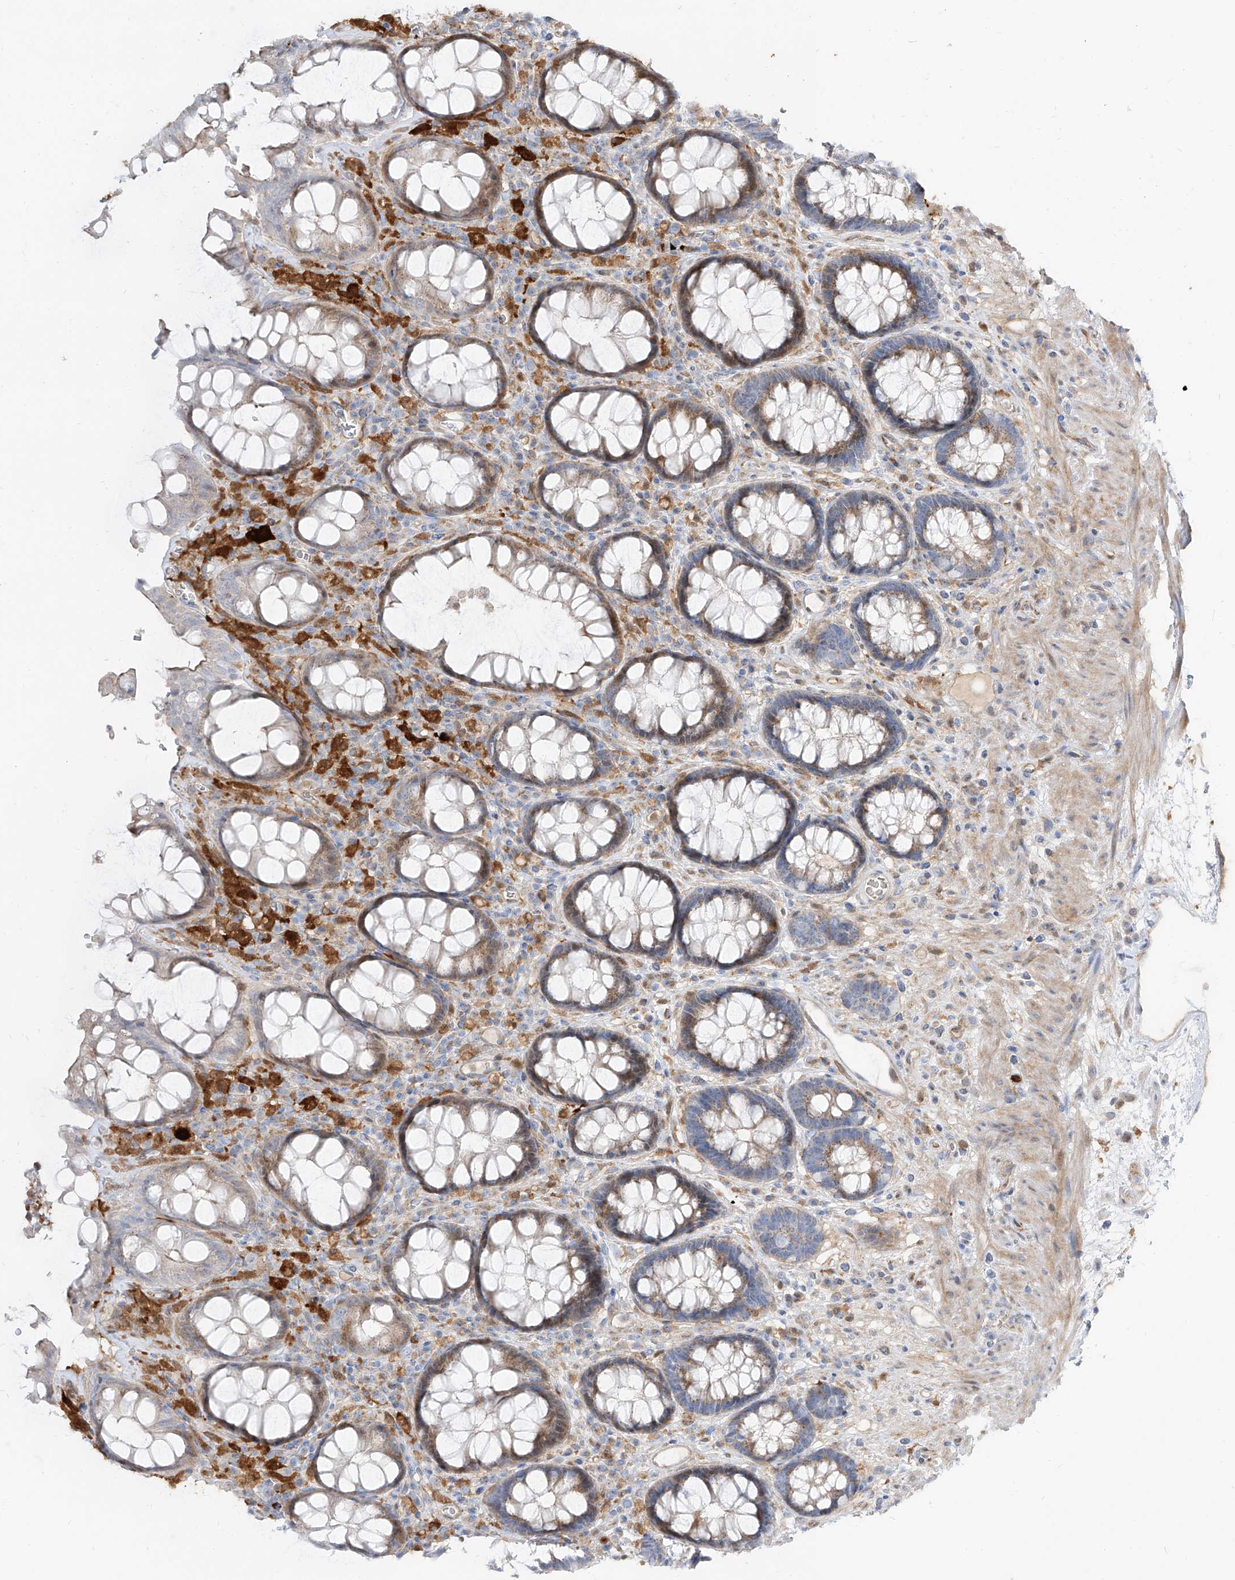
{"staining": {"intensity": "weak", "quantity": "25%-75%", "location": "cytoplasmic/membranous"}, "tissue": "rectum", "cell_type": "Glandular cells", "image_type": "normal", "snomed": [{"axis": "morphology", "description": "Normal tissue, NOS"}, {"axis": "topography", "description": "Rectum"}], "caption": "The micrograph reveals immunohistochemical staining of benign rectum. There is weak cytoplasmic/membranous positivity is present in approximately 25%-75% of glandular cells. Using DAB (brown) and hematoxylin (blue) stains, captured at high magnification using brightfield microscopy.", "gene": "KYNU", "patient": {"sex": "male", "age": 64}}